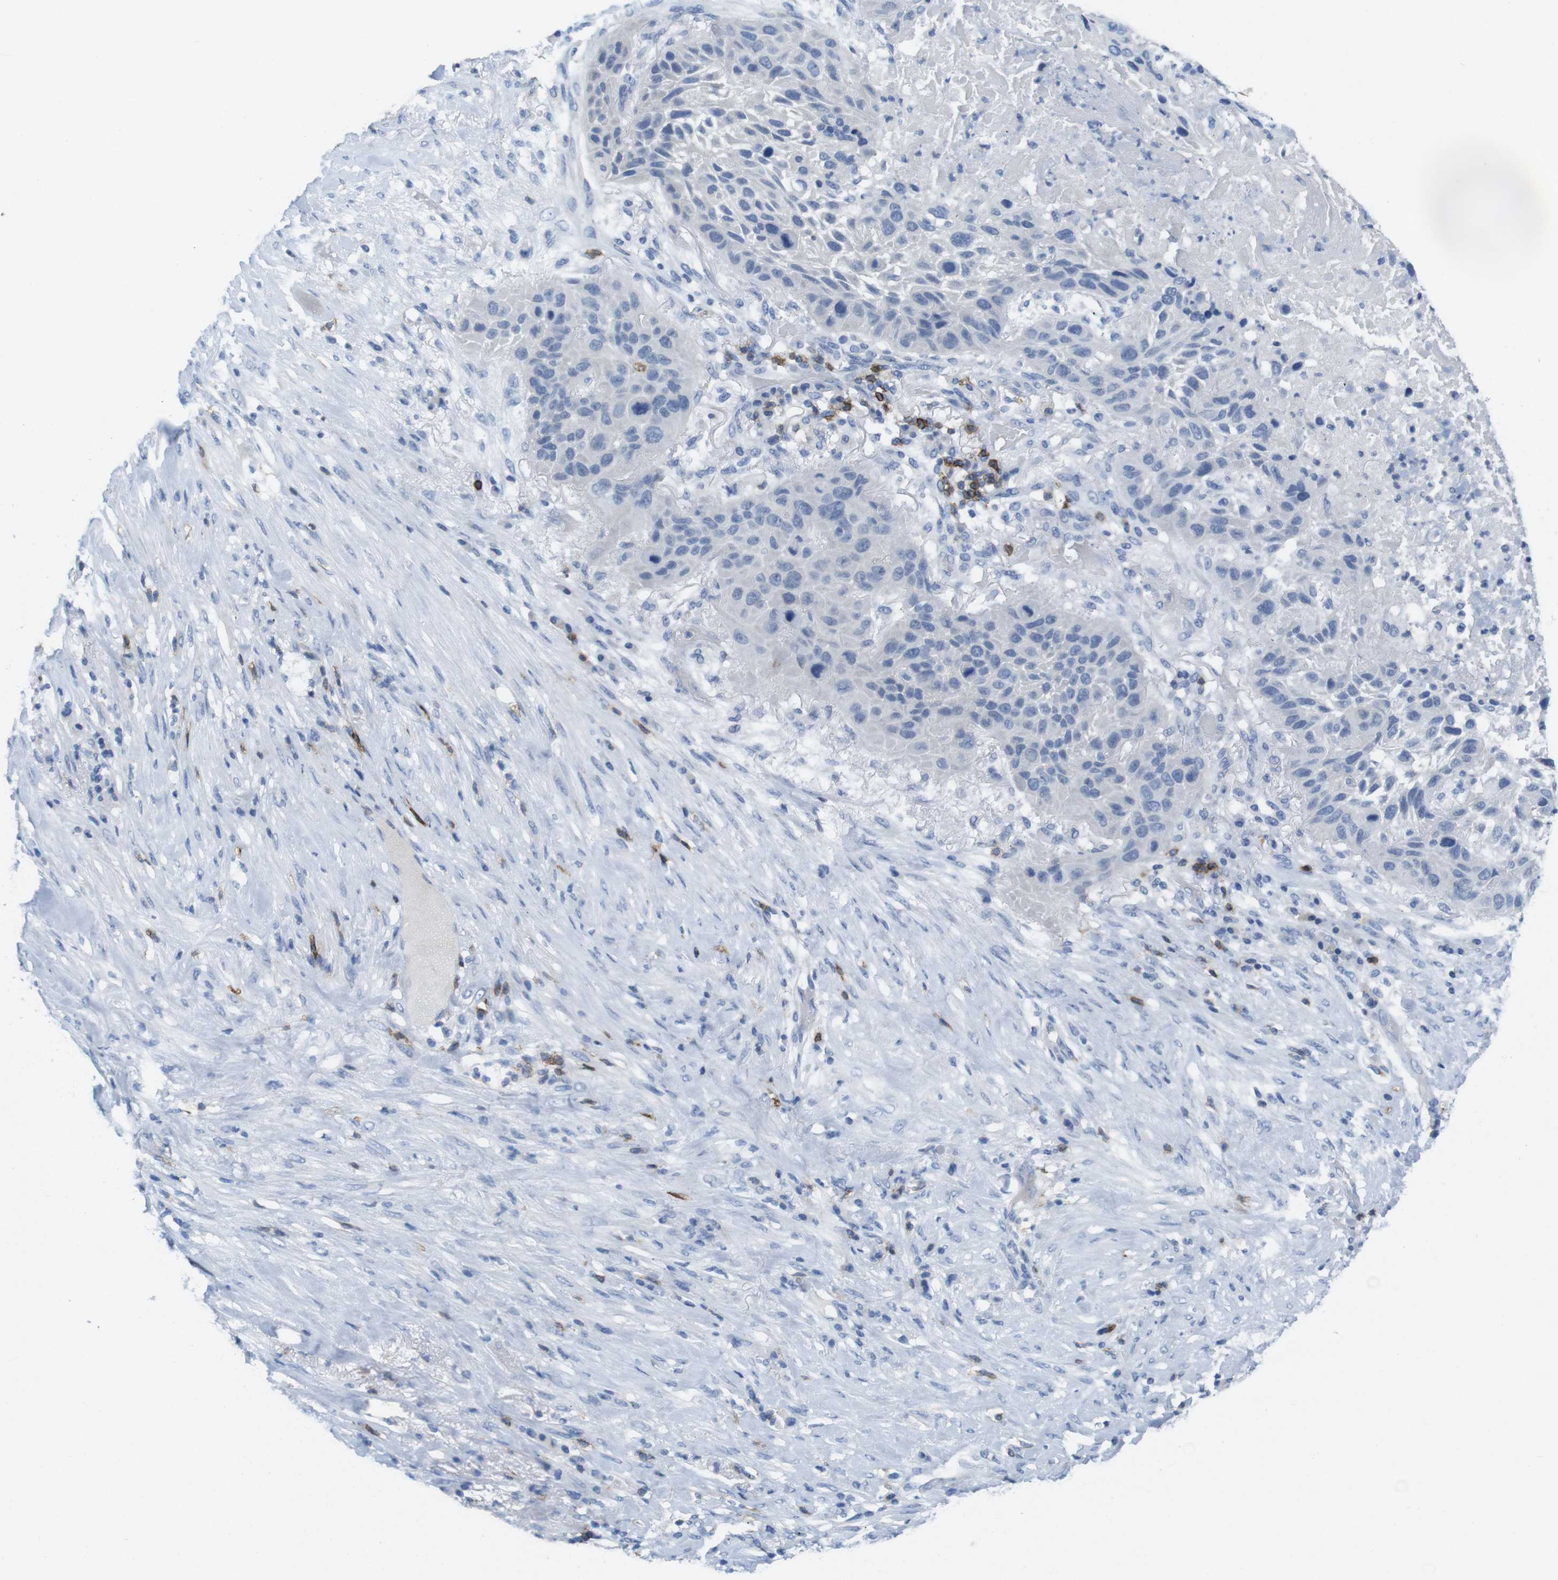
{"staining": {"intensity": "negative", "quantity": "none", "location": "none"}, "tissue": "lung cancer", "cell_type": "Tumor cells", "image_type": "cancer", "snomed": [{"axis": "morphology", "description": "Squamous cell carcinoma, NOS"}, {"axis": "topography", "description": "Lung"}], "caption": "This is an immunohistochemistry histopathology image of lung squamous cell carcinoma. There is no staining in tumor cells.", "gene": "CD5", "patient": {"sex": "male", "age": 57}}